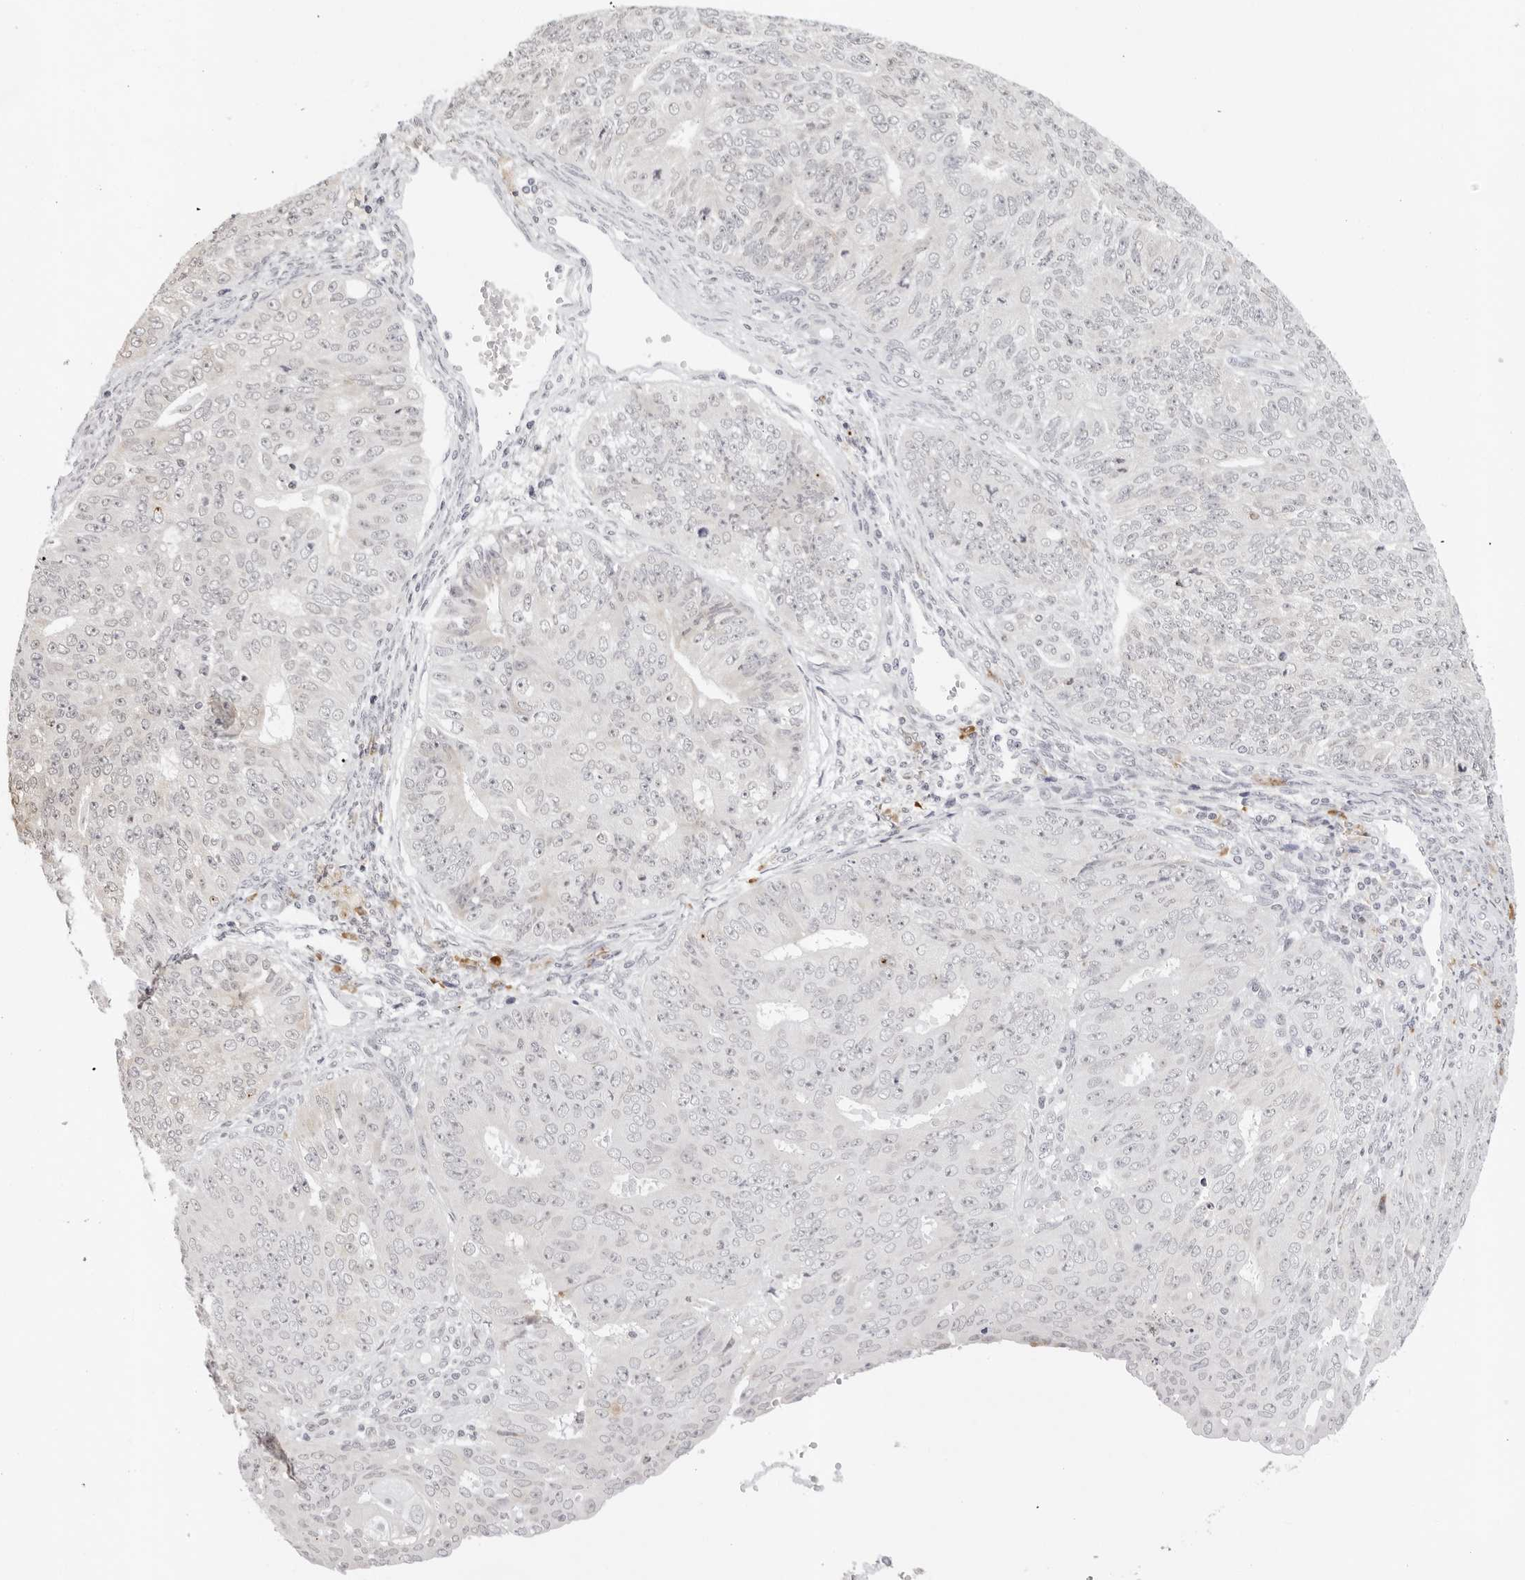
{"staining": {"intensity": "negative", "quantity": "none", "location": "none"}, "tissue": "endometrial cancer", "cell_type": "Tumor cells", "image_type": "cancer", "snomed": [{"axis": "morphology", "description": "Adenocarcinoma, NOS"}, {"axis": "topography", "description": "Endometrium"}], "caption": "IHC histopathology image of adenocarcinoma (endometrial) stained for a protein (brown), which exhibits no expression in tumor cells.", "gene": "IL17RA", "patient": {"sex": "female", "age": 32}}